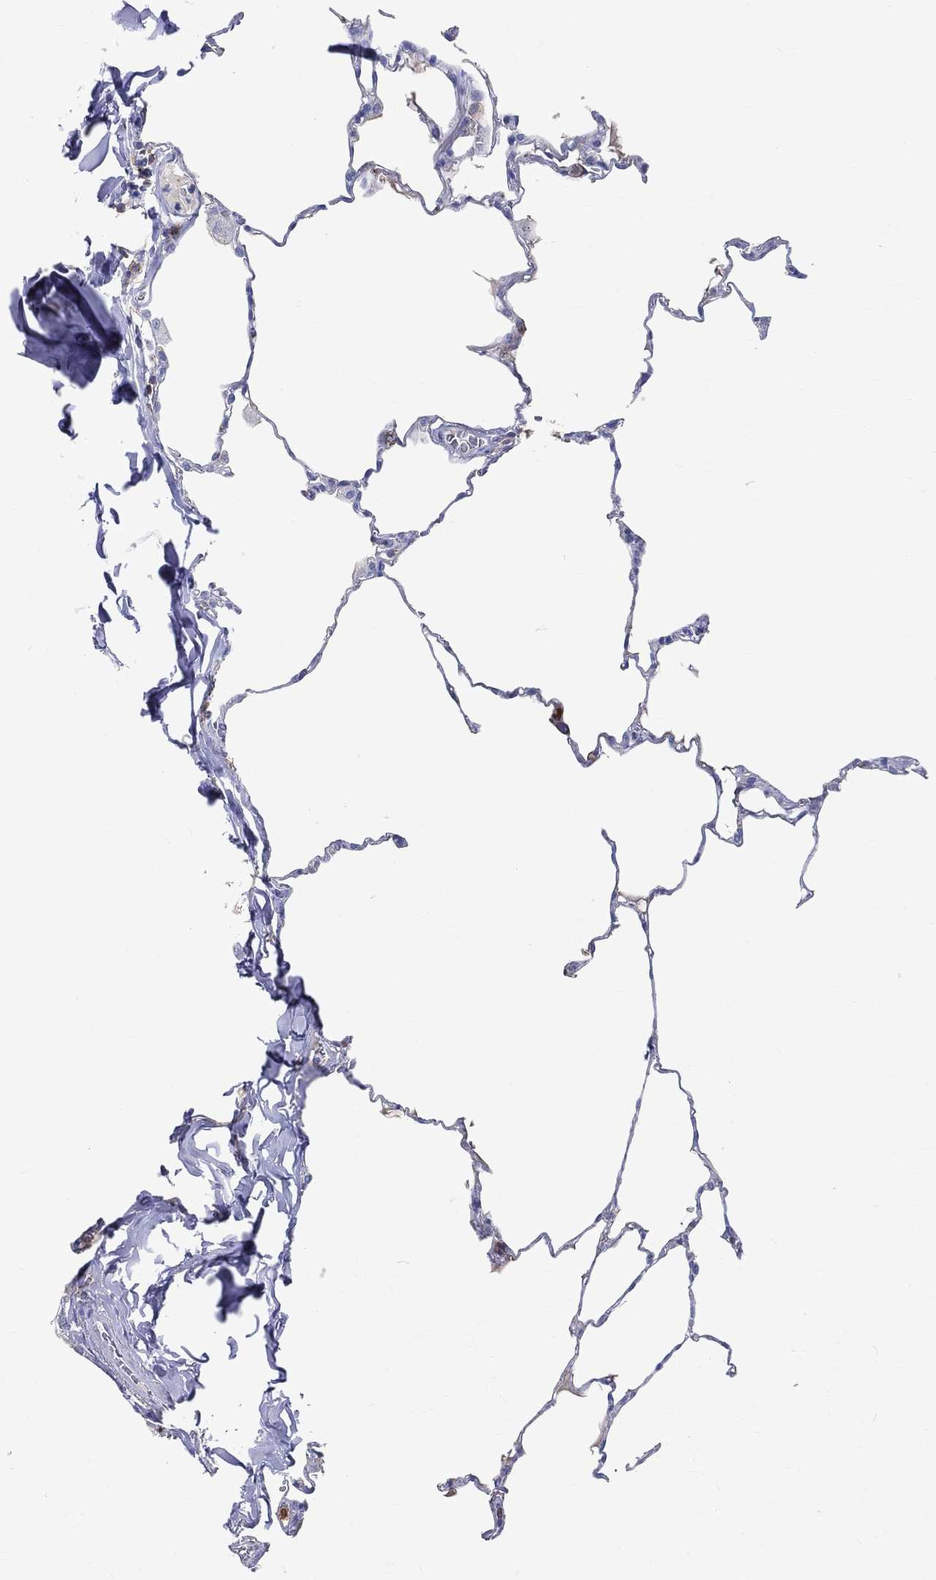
{"staining": {"intensity": "negative", "quantity": "none", "location": "none"}, "tissue": "lung", "cell_type": "Alveolar cells", "image_type": "normal", "snomed": [{"axis": "morphology", "description": "Normal tissue, NOS"}, {"axis": "morphology", "description": "Adenocarcinoma, metastatic, NOS"}, {"axis": "topography", "description": "Lung"}], "caption": "Photomicrograph shows no protein positivity in alveolar cells of unremarkable lung.", "gene": "LAT", "patient": {"sex": "male", "age": 45}}